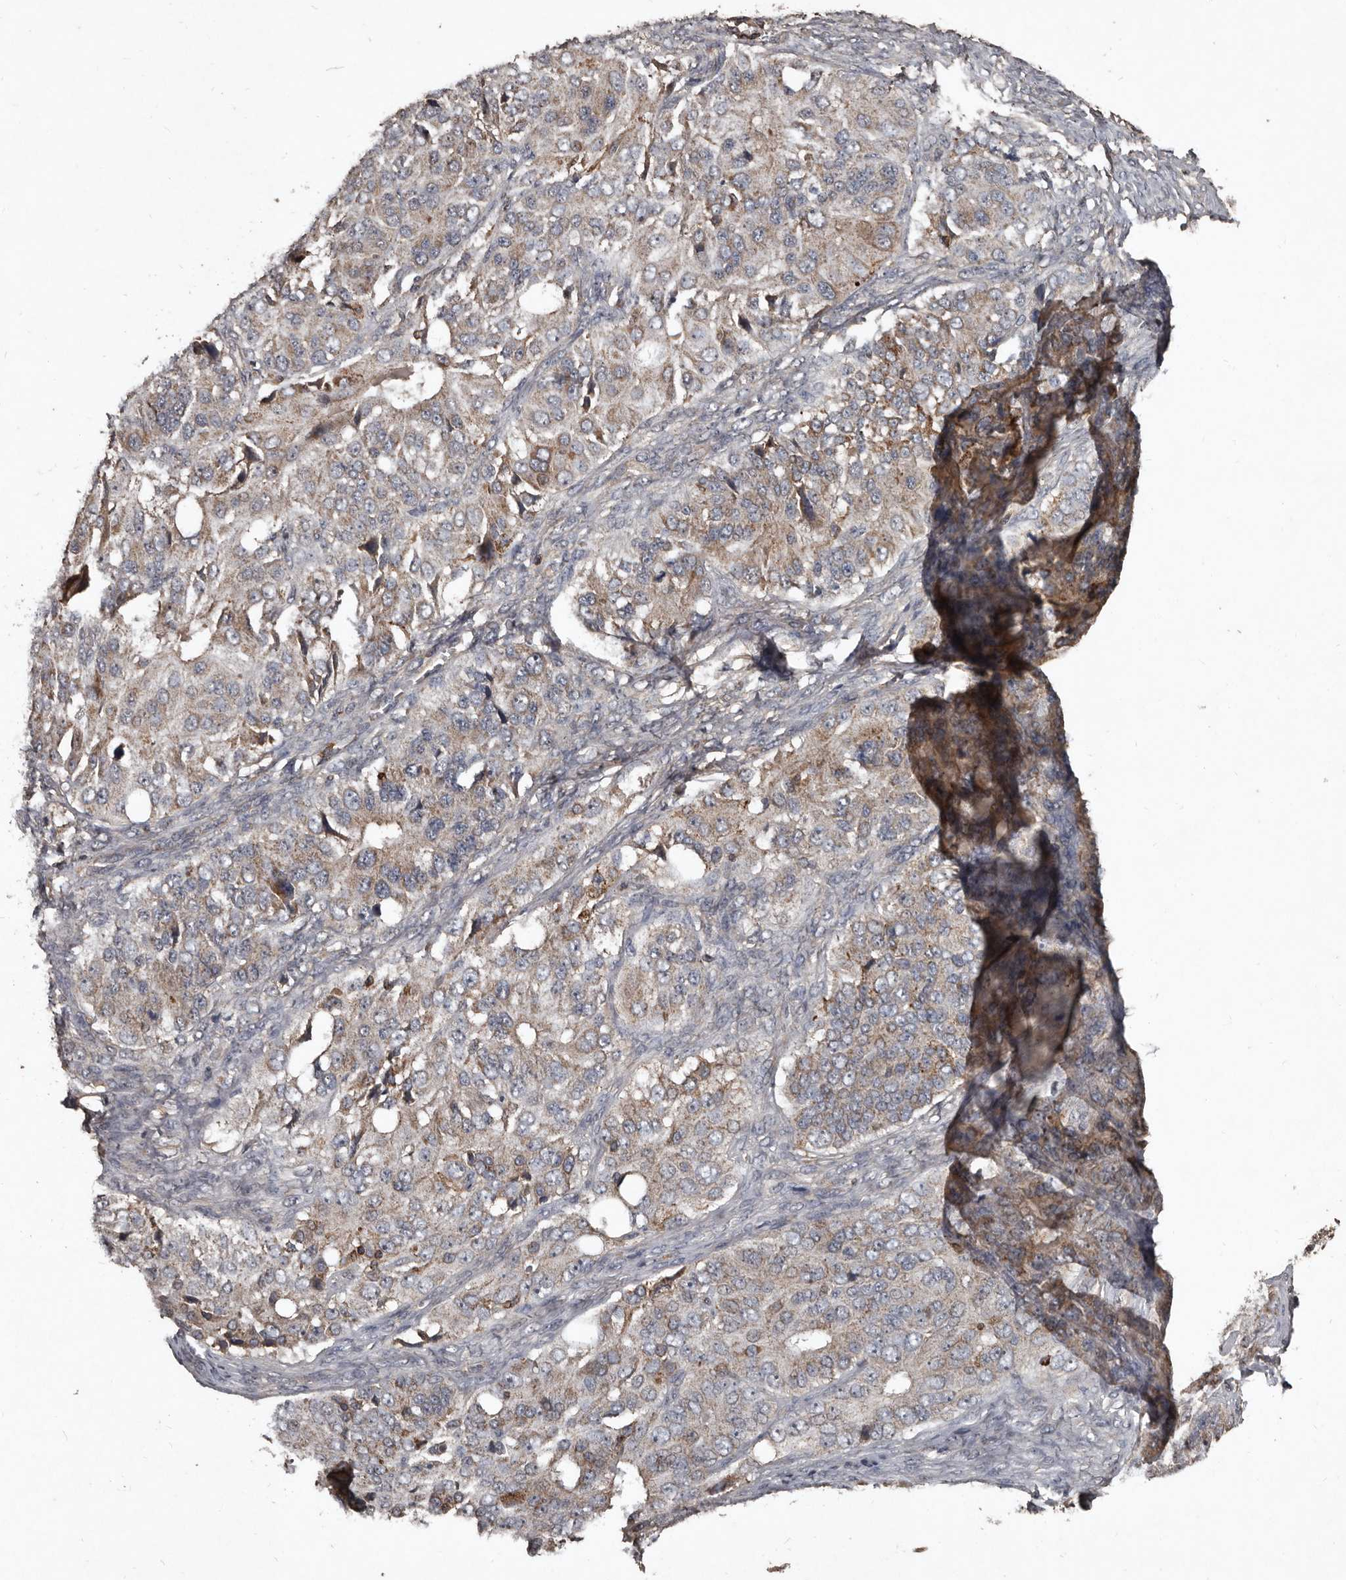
{"staining": {"intensity": "weak", "quantity": "25%-75%", "location": "cytoplasmic/membranous"}, "tissue": "ovarian cancer", "cell_type": "Tumor cells", "image_type": "cancer", "snomed": [{"axis": "morphology", "description": "Carcinoma, endometroid"}, {"axis": "topography", "description": "Ovary"}], "caption": "Ovarian cancer (endometroid carcinoma) stained with immunohistochemistry shows weak cytoplasmic/membranous expression in approximately 25%-75% of tumor cells.", "gene": "GREB1", "patient": {"sex": "female", "age": 51}}